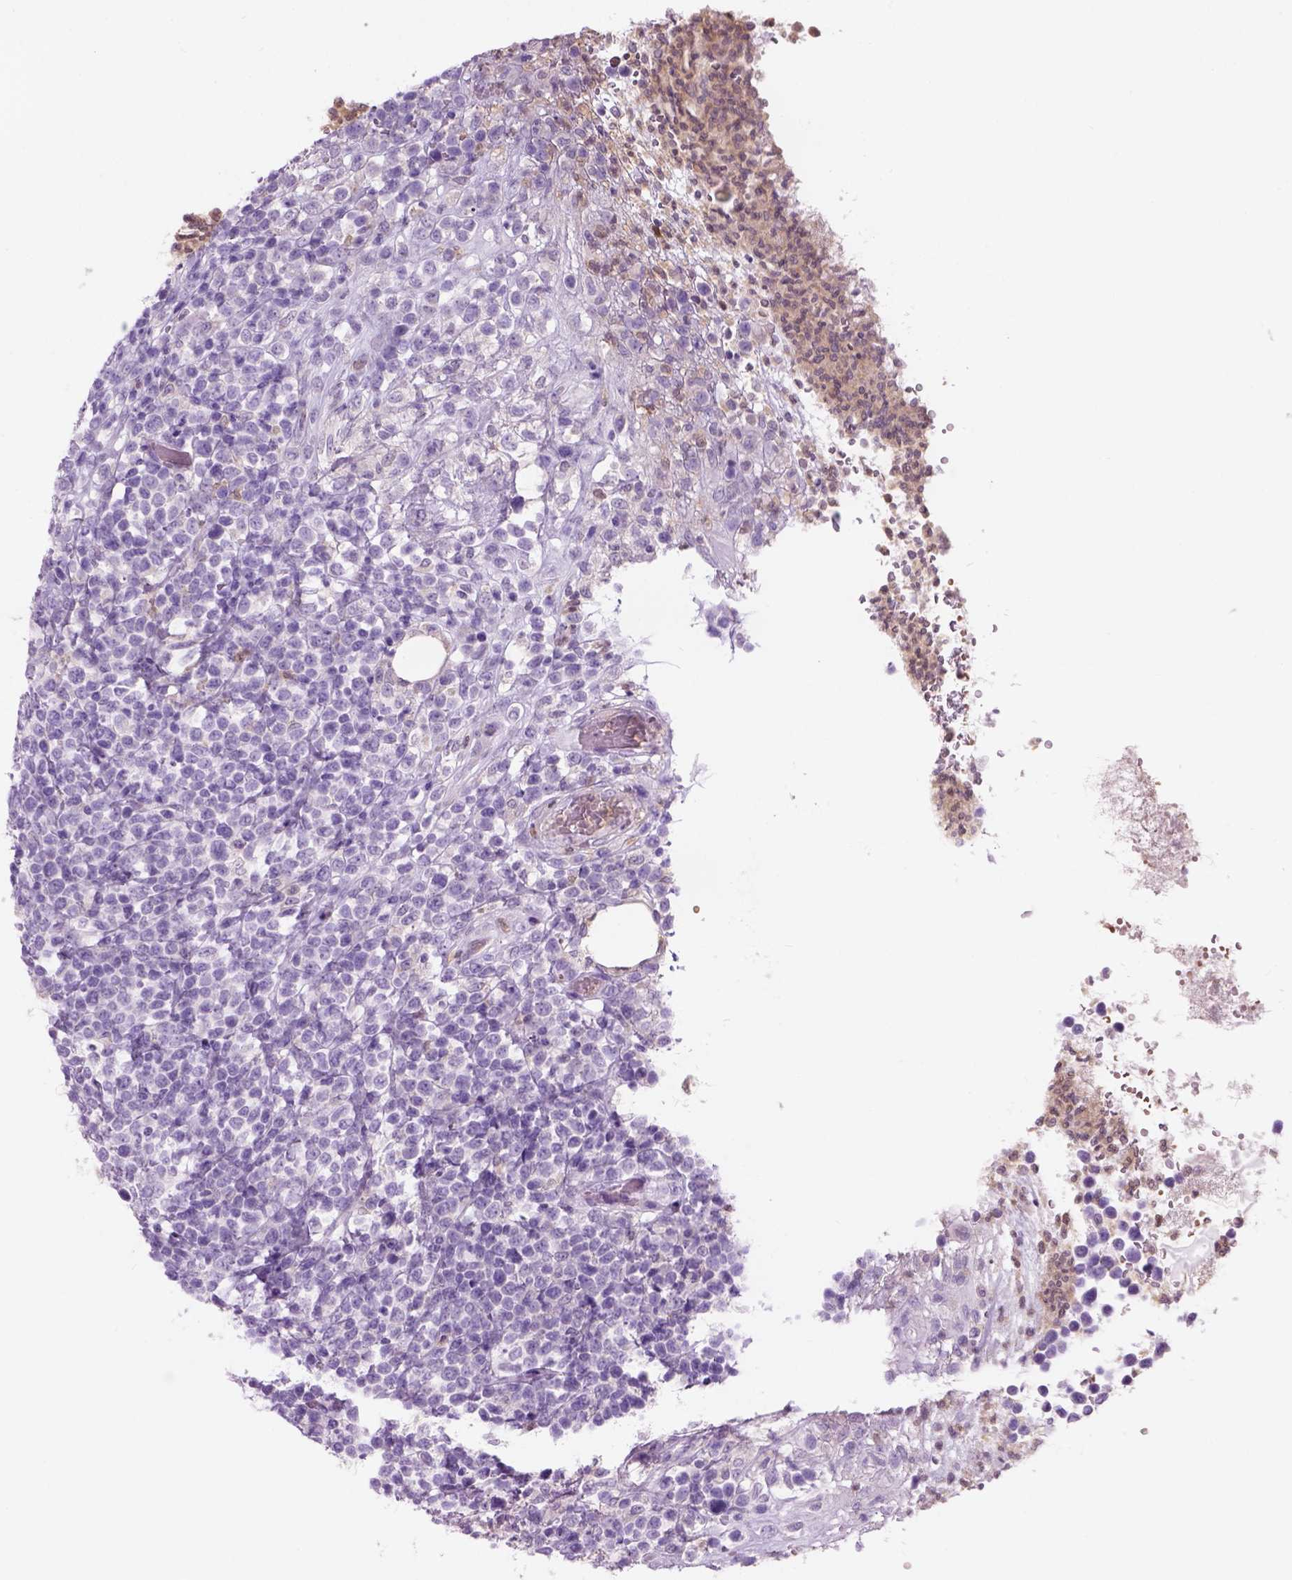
{"staining": {"intensity": "negative", "quantity": "none", "location": "none"}, "tissue": "lymphoma", "cell_type": "Tumor cells", "image_type": "cancer", "snomed": [{"axis": "morphology", "description": "Malignant lymphoma, non-Hodgkin's type, High grade"}, {"axis": "topography", "description": "Soft tissue"}], "caption": "High-grade malignant lymphoma, non-Hodgkin's type stained for a protein using immunohistochemistry reveals no staining tumor cells.", "gene": "CD84", "patient": {"sex": "female", "age": 56}}